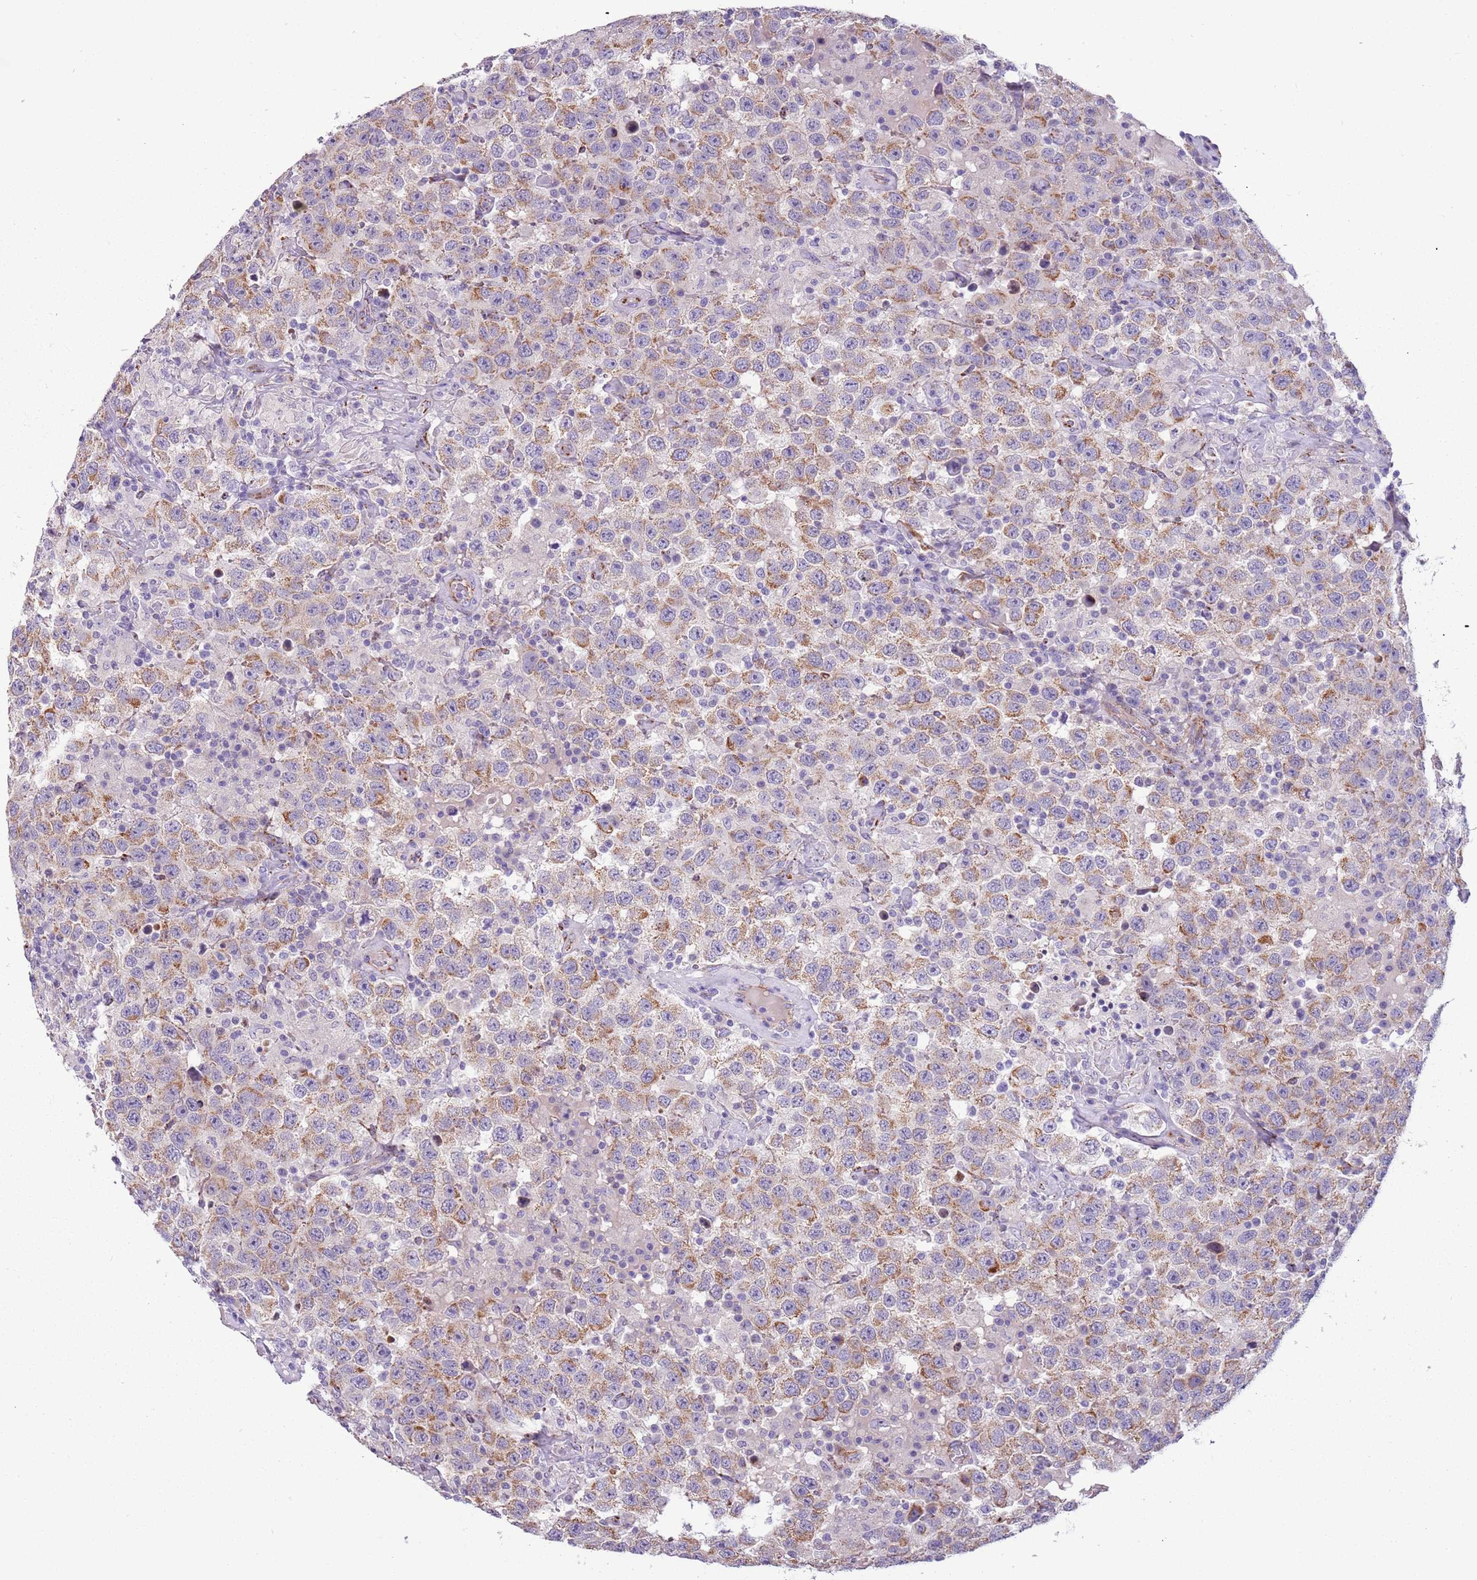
{"staining": {"intensity": "moderate", "quantity": "25%-75%", "location": "cytoplasmic/membranous"}, "tissue": "testis cancer", "cell_type": "Tumor cells", "image_type": "cancer", "snomed": [{"axis": "morphology", "description": "Seminoma, NOS"}, {"axis": "topography", "description": "Testis"}], "caption": "The histopathology image demonstrates staining of testis seminoma, revealing moderate cytoplasmic/membranous protein positivity (brown color) within tumor cells.", "gene": "RNF222", "patient": {"sex": "male", "age": 41}}